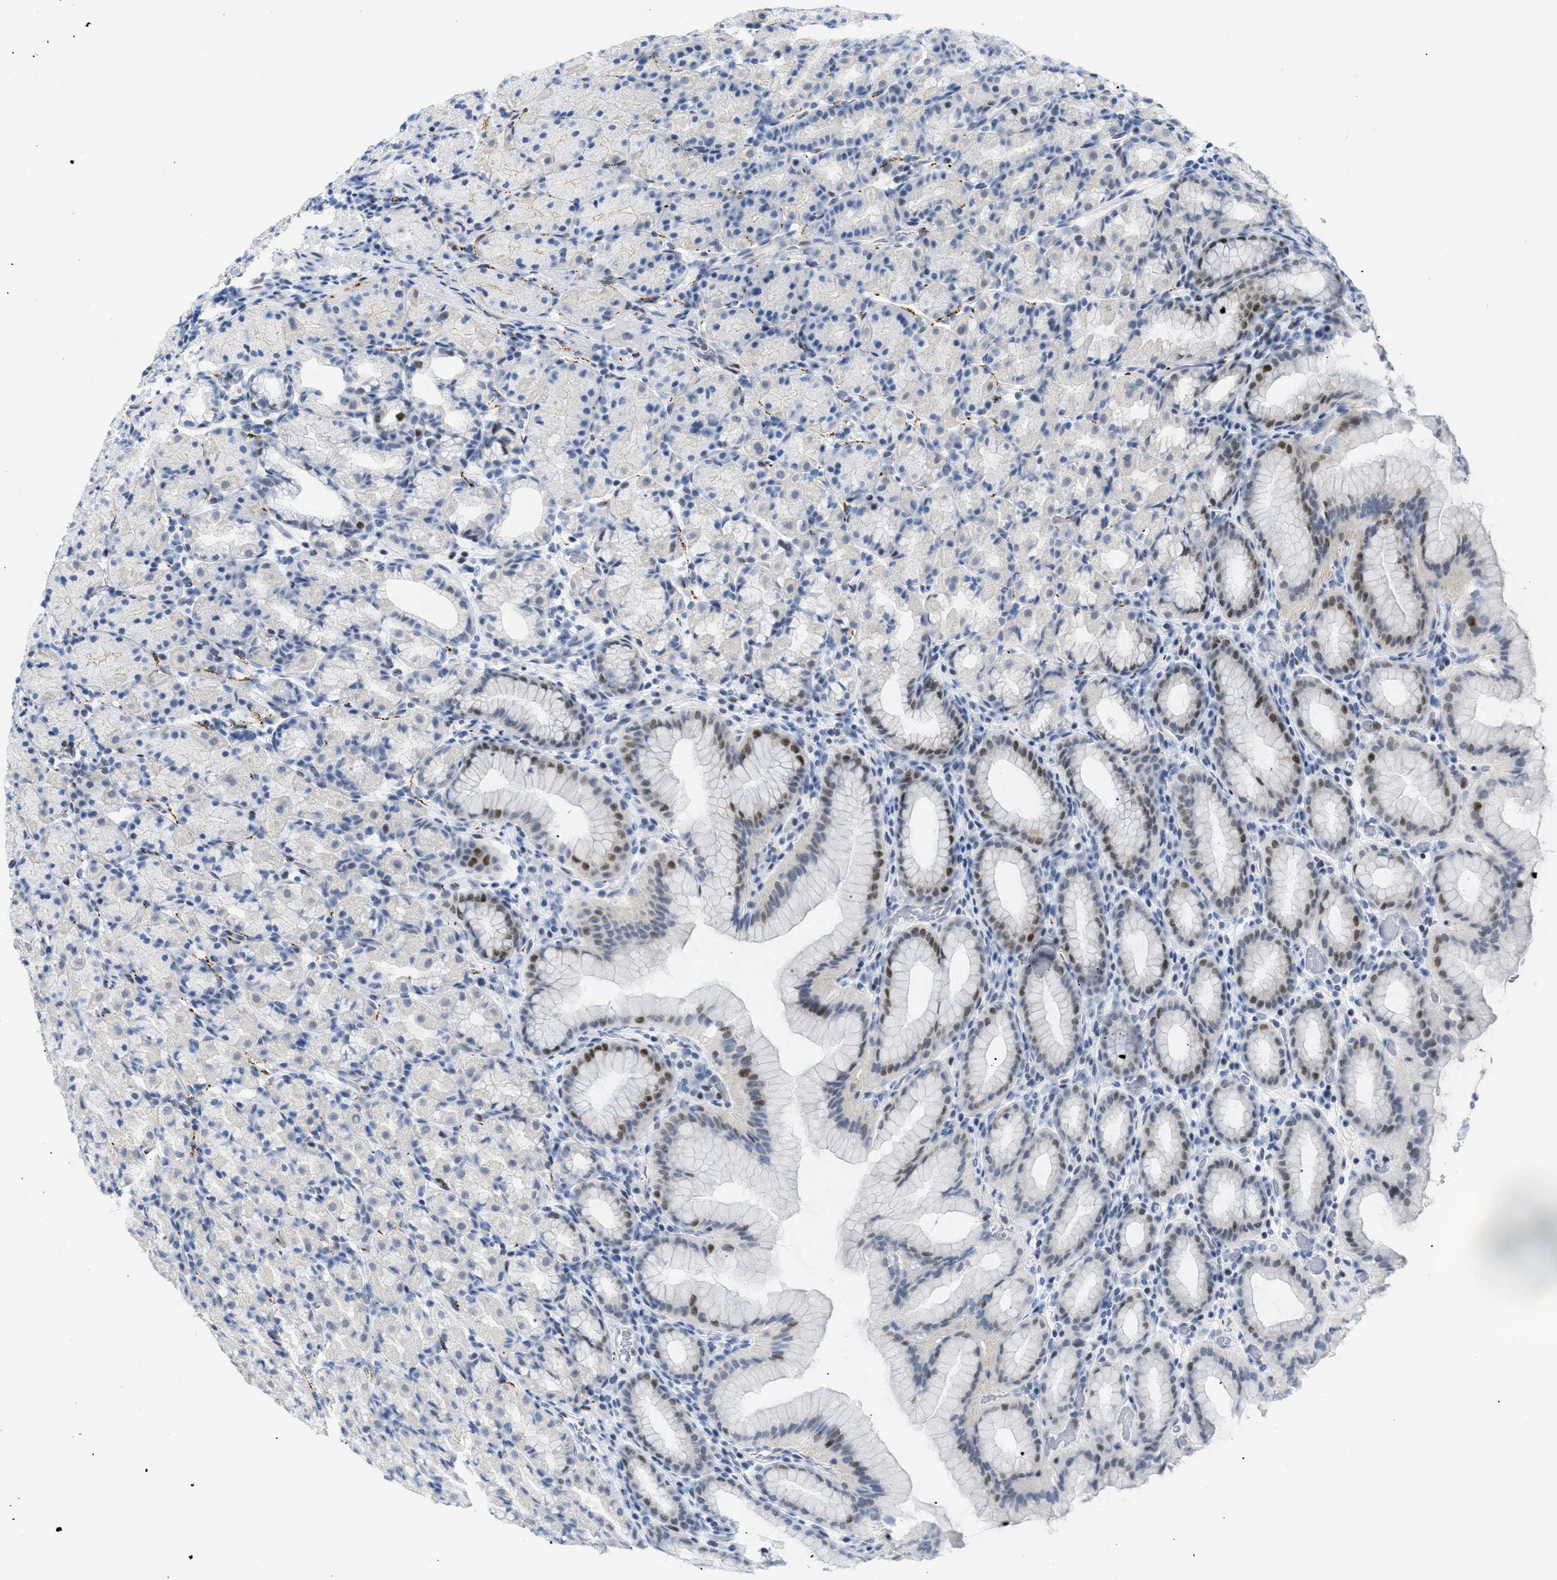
{"staining": {"intensity": "moderate", "quantity": "<25%", "location": "nuclear"}, "tissue": "stomach", "cell_type": "Glandular cells", "image_type": "normal", "snomed": [{"axis": "morphology", "description": "Normal tissue, NOS"}, {"axis": "topography", "description": "Stomach, upper"}], "caption": "Protein analysis of normal stomach demonstrates moderate nuclear staining in approximately <25% of glandular cells.", "gene": "MED1", "patient": {"sex": "male", "age": 68}}